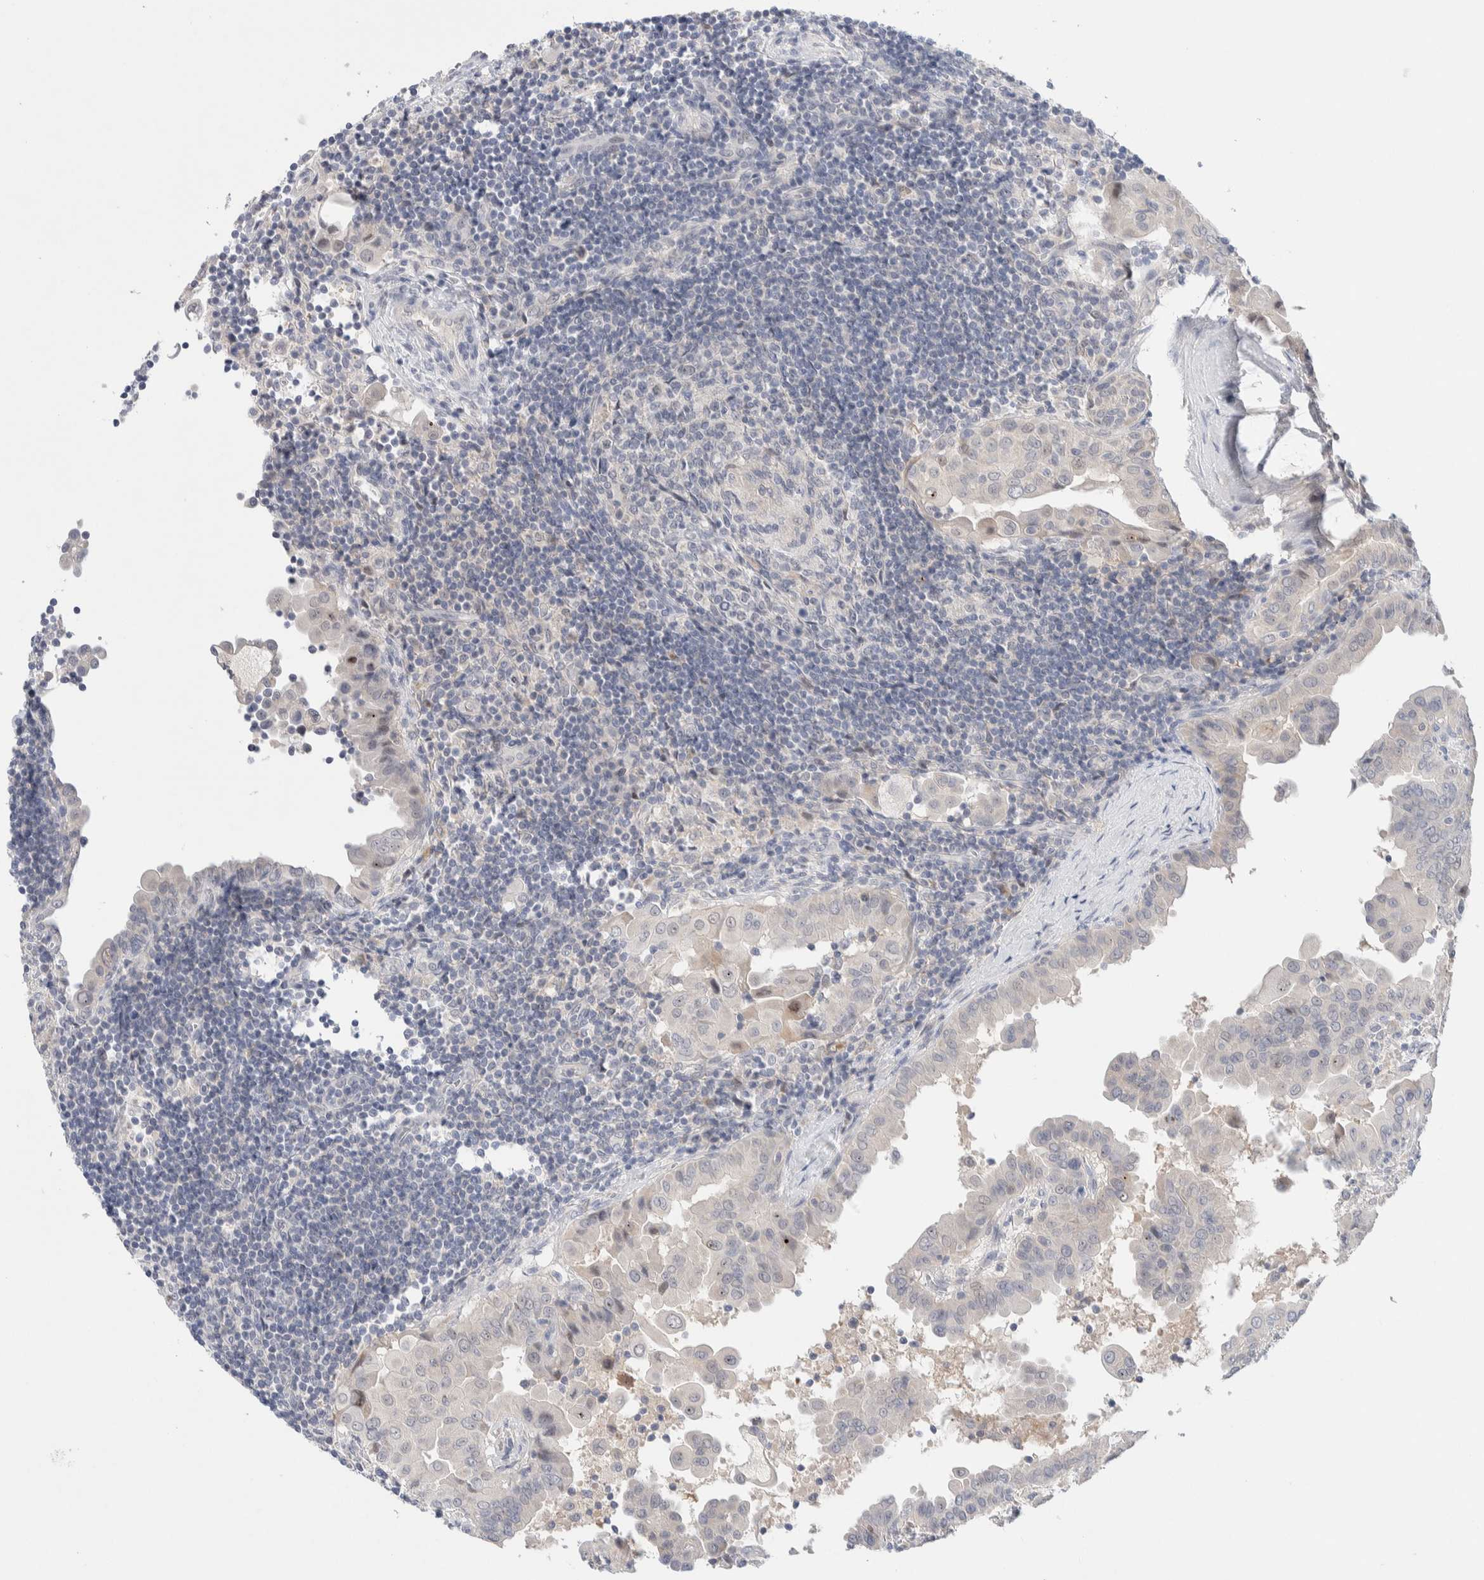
{"staining": {"intensity": "weak", "quantity": "<25%", "location": "nuclear"}, "tissue": "thyroid cancer", "cell_type": "Tumor cells", "image_type": "cancer", "snomed": [{"axis": "morphology", "description": "Papillary adenocarcinoma, NOS"}, {"axis": "topography", "description": "Thyroid gland"}], "caption": "Immunohistochemistry photomicrograph of neoplastic tissue: papillary adenocarcinoma (thyroid) stained with DAB (3,3'-diaminobenzidine) demonstrates no significant protein staining in tumor cells.", "gene": "DNAJB6", "patient": {"sex": "male", "age": 33}}